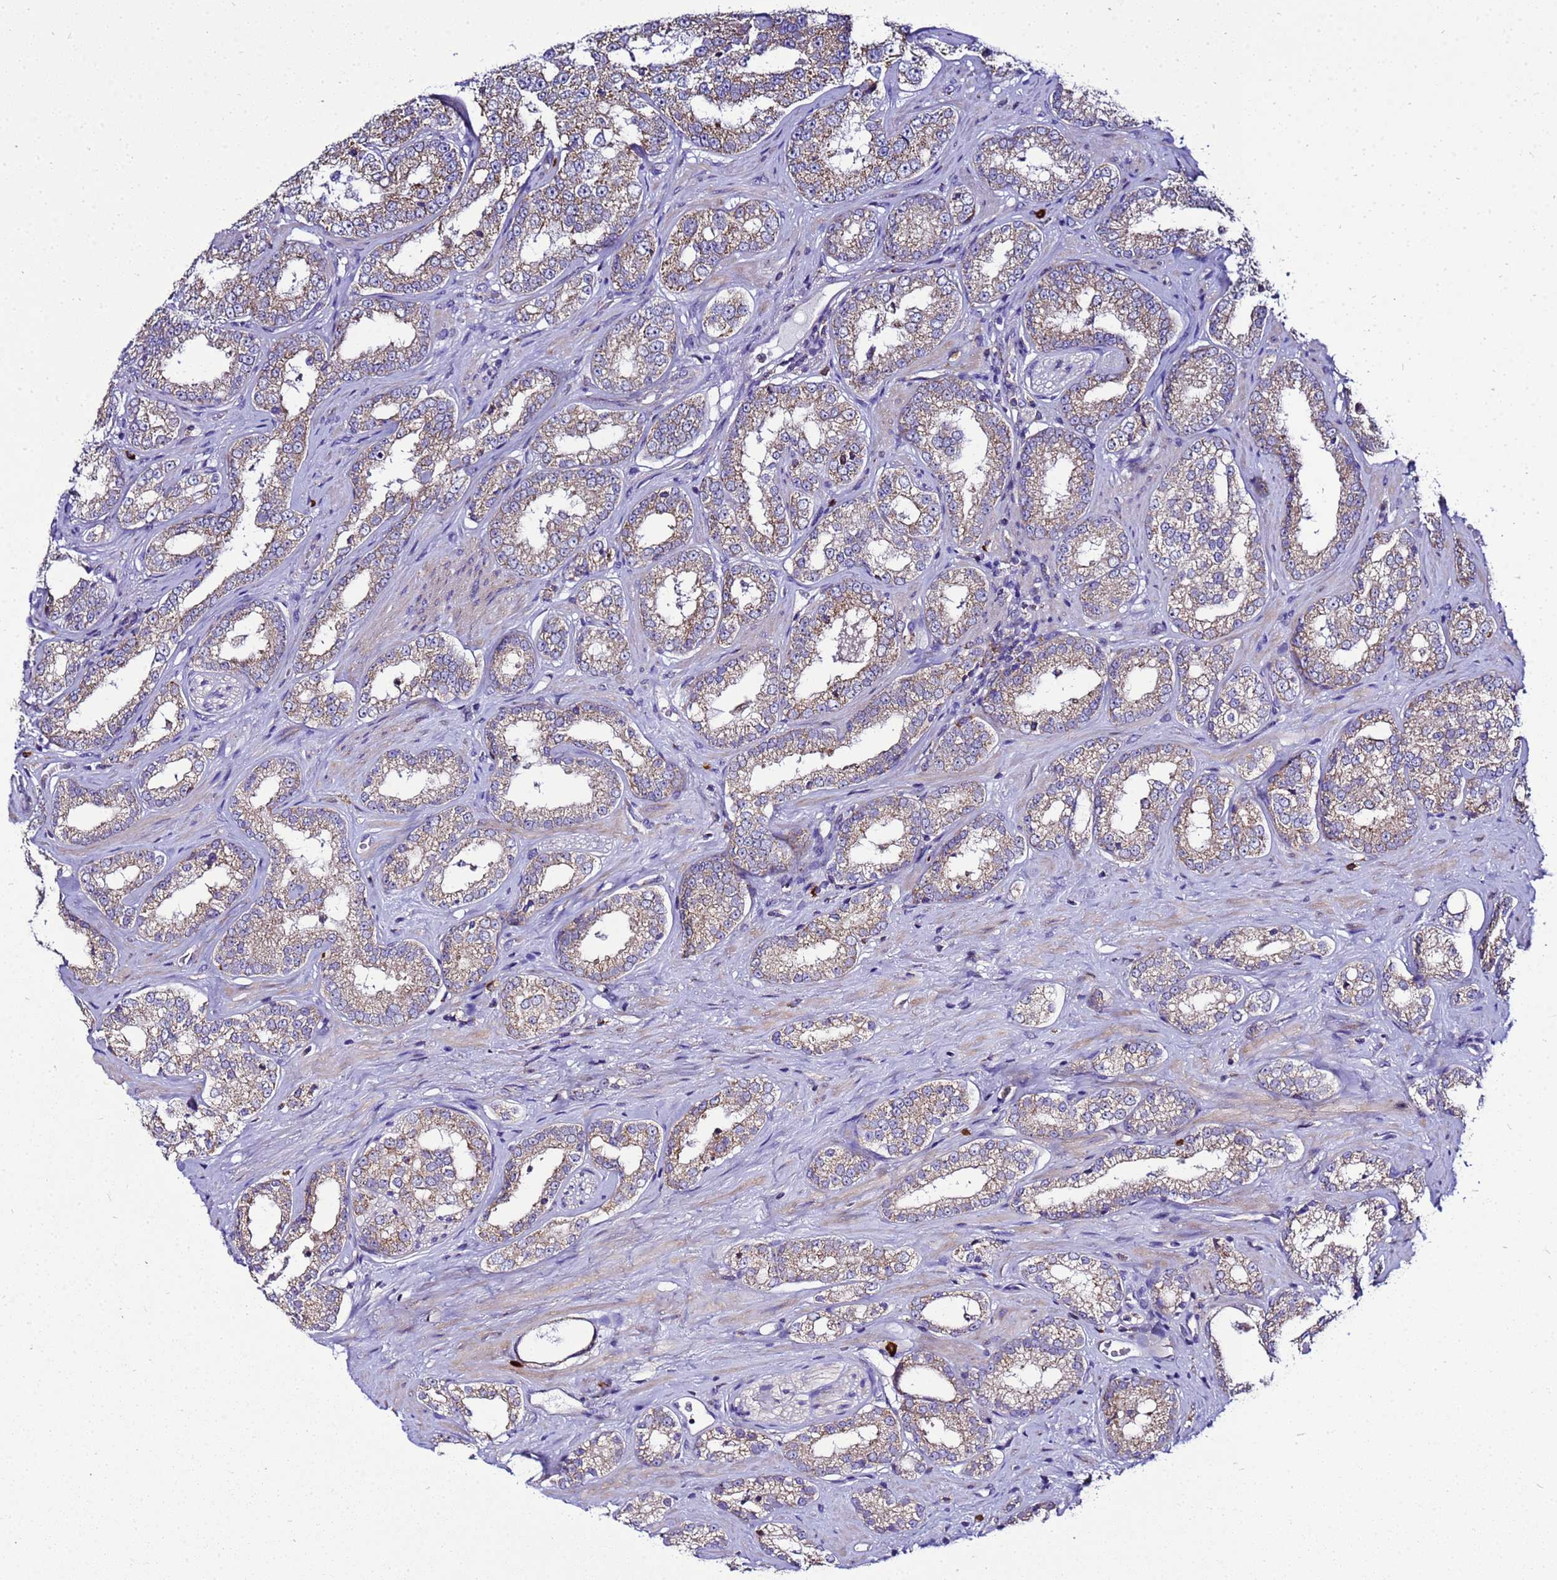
{"staining": {"intensity": "weak", "quantity": ">75%", "location": "cytoplasmic/membranous"}, "tissue": "prostate cancer", "cell_type": "Tumor cells", "image_type": "cancer", "snomed": [{"axis": "morphology", "description": "Normal tissue, NOS"}, {"axis": "morphology", "description": "Adenocarcinoma, High grade"}, {"axis": "topography", "description": "Prostate"}], "caption": "A brown stain labels weak cytoplasmic/membranous positivity of a protein in human high-grade adenocarcinoma (prostate) tumor cells. (DAB (3,3'-diaminobenzidine) IHC, brown staining for protein, blue staining for nuclei).", "gene": "HIGD2A", "patient": {"sex": "male", "age": 83}}